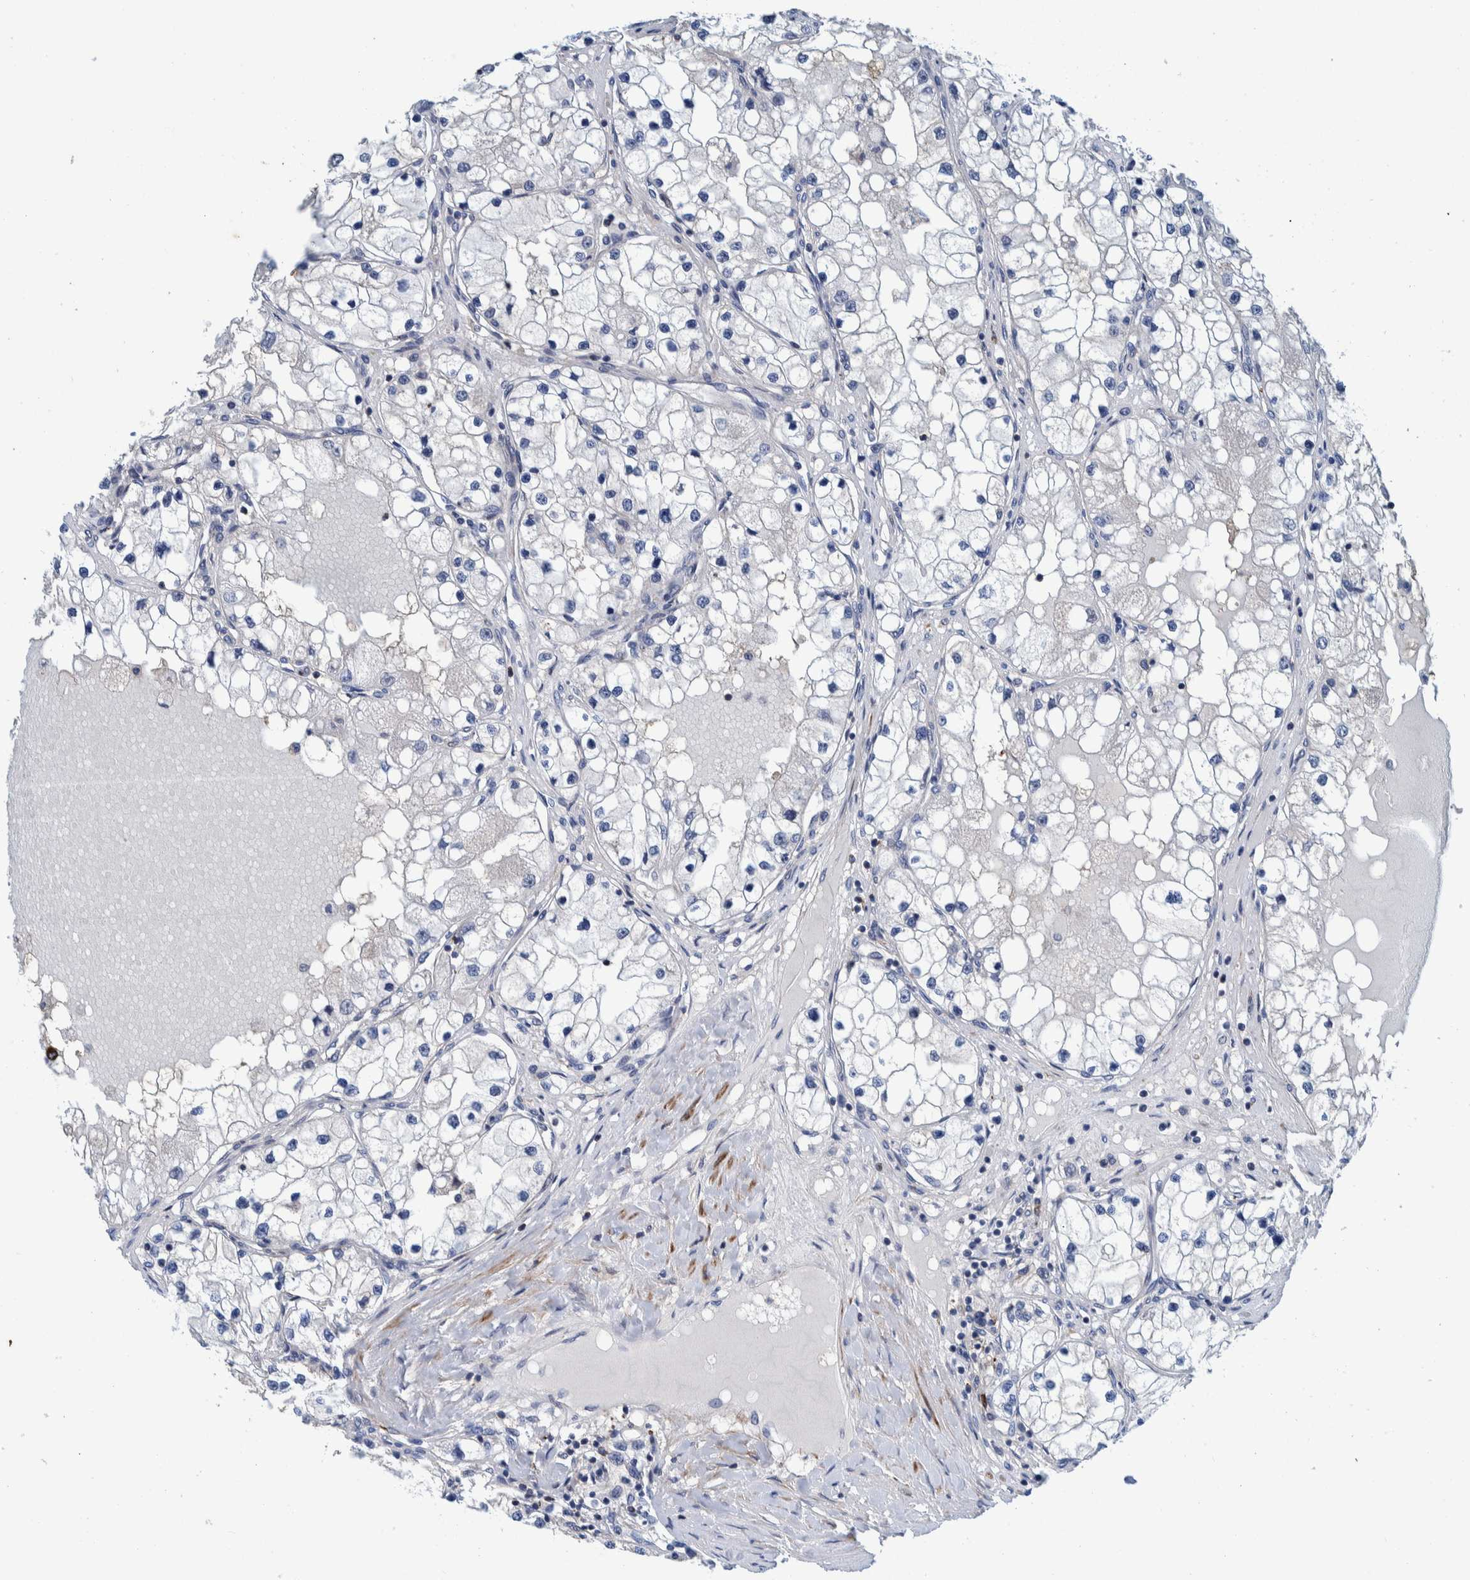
{"staining": {"intensity": "negative", "quantity": "none", "location": "none"}, "tissue": "renal cancer", "cell_type": "Tumor cells", "image_type": "cancer", "snomed": [{"axis": "morphology", "description": "Adenocarcinoma, NOS"}, {"axis": "topography", "description": "Kidney"}], "caption": "Immunohistochemistry (IHC) histopathology image of adenocarcinoma (renal) stained for a protein (brown), which displays no expression in tumor cells.", "gene": "MKS1", "patient": {"sex": "male", "age": 68}}